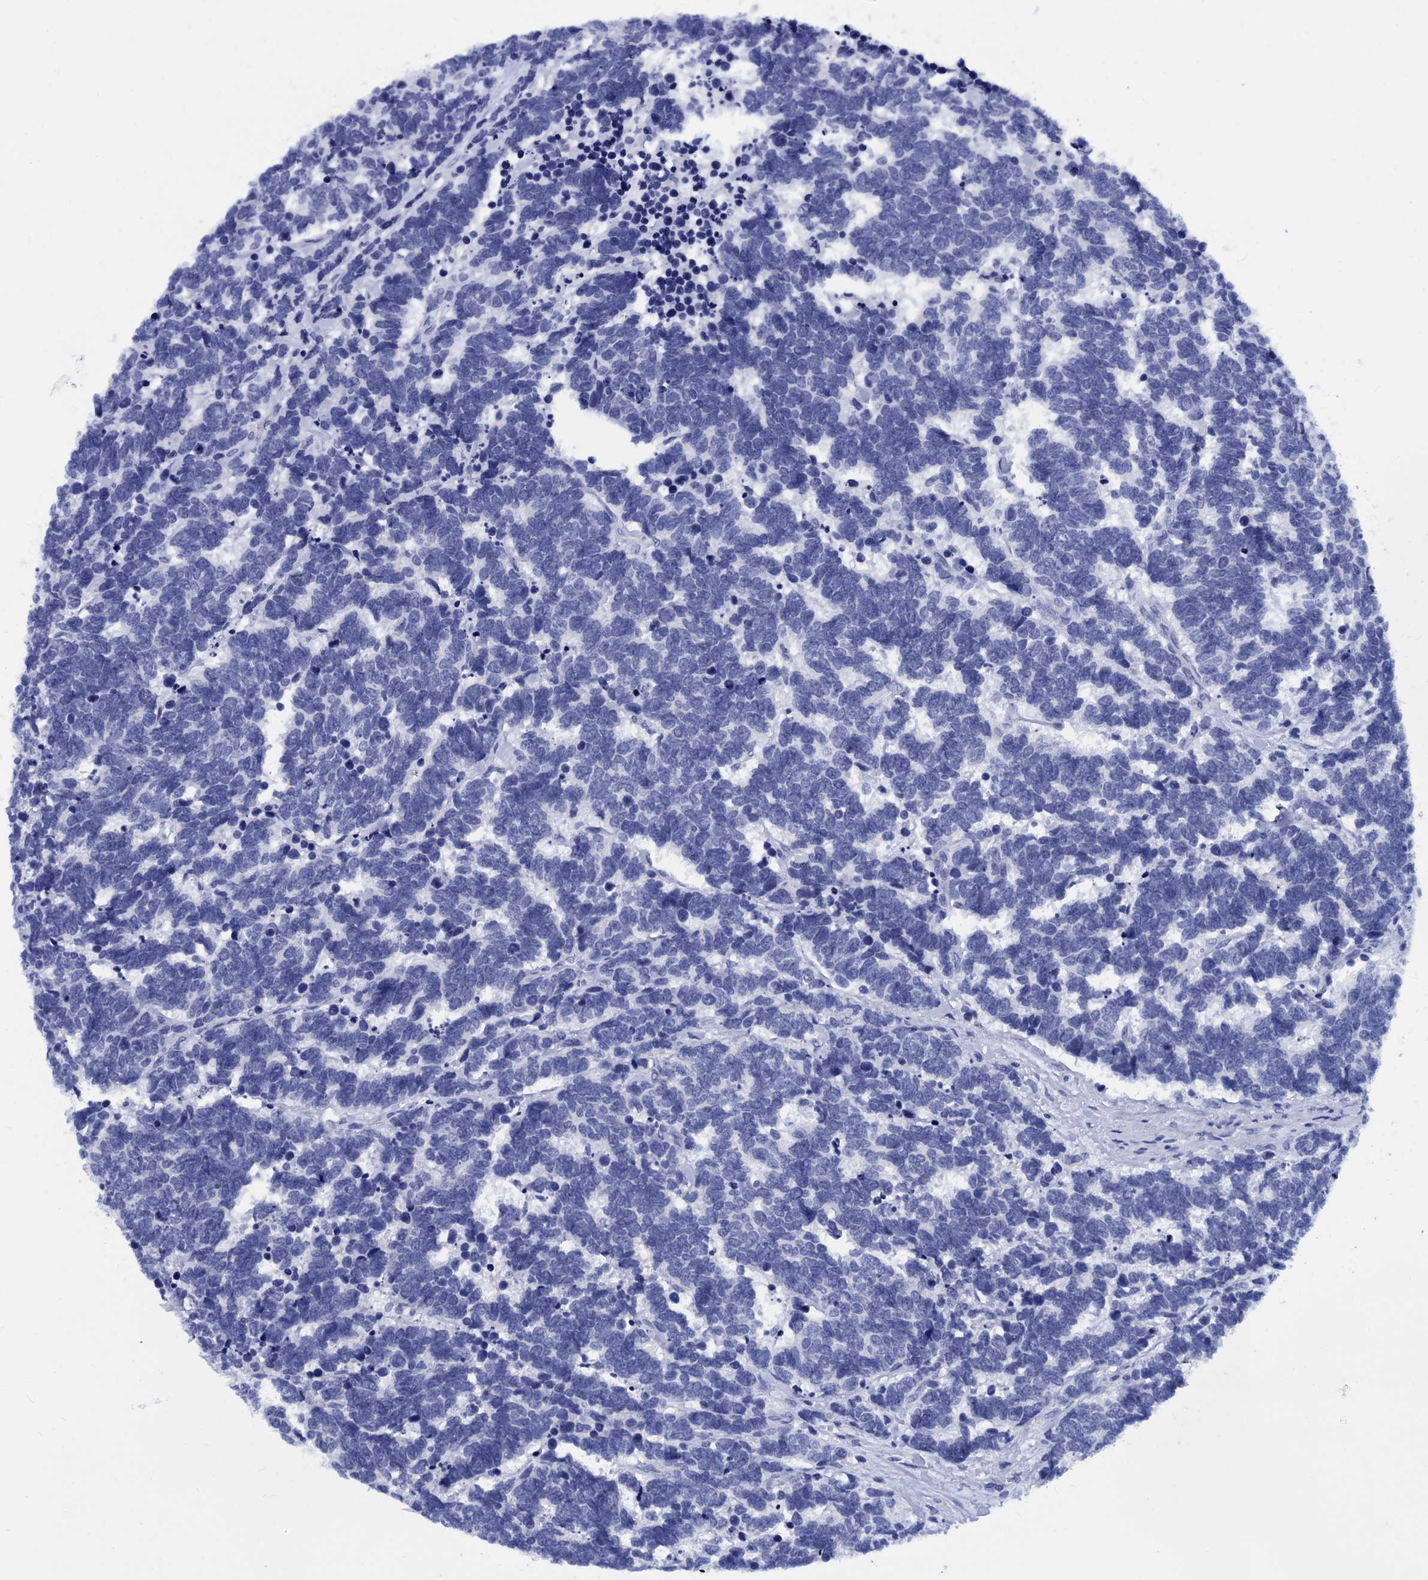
{"staining": {"intensity": "negative", "quantity": "none", "location": "none"}, "tissue": "carcinoid", "cell_type": "Tumor cells", "image_type": "cancer", "snomed": [{"axis": "morphology", "description": "Carcinoma, NOS"}, {"axis": "morphology", "description": "Carcinoid, malignant, NOS"}, {"axis": "topography", "description": "Urinary bladder"}], "caption": "High power microscopy micrograph of an immunohistochemistry histopathology image of carcinoid, revealing no significant staining in tumor cells.", "gene": "MYBPC3", "patient": {"sex": "male", "age": 57}}